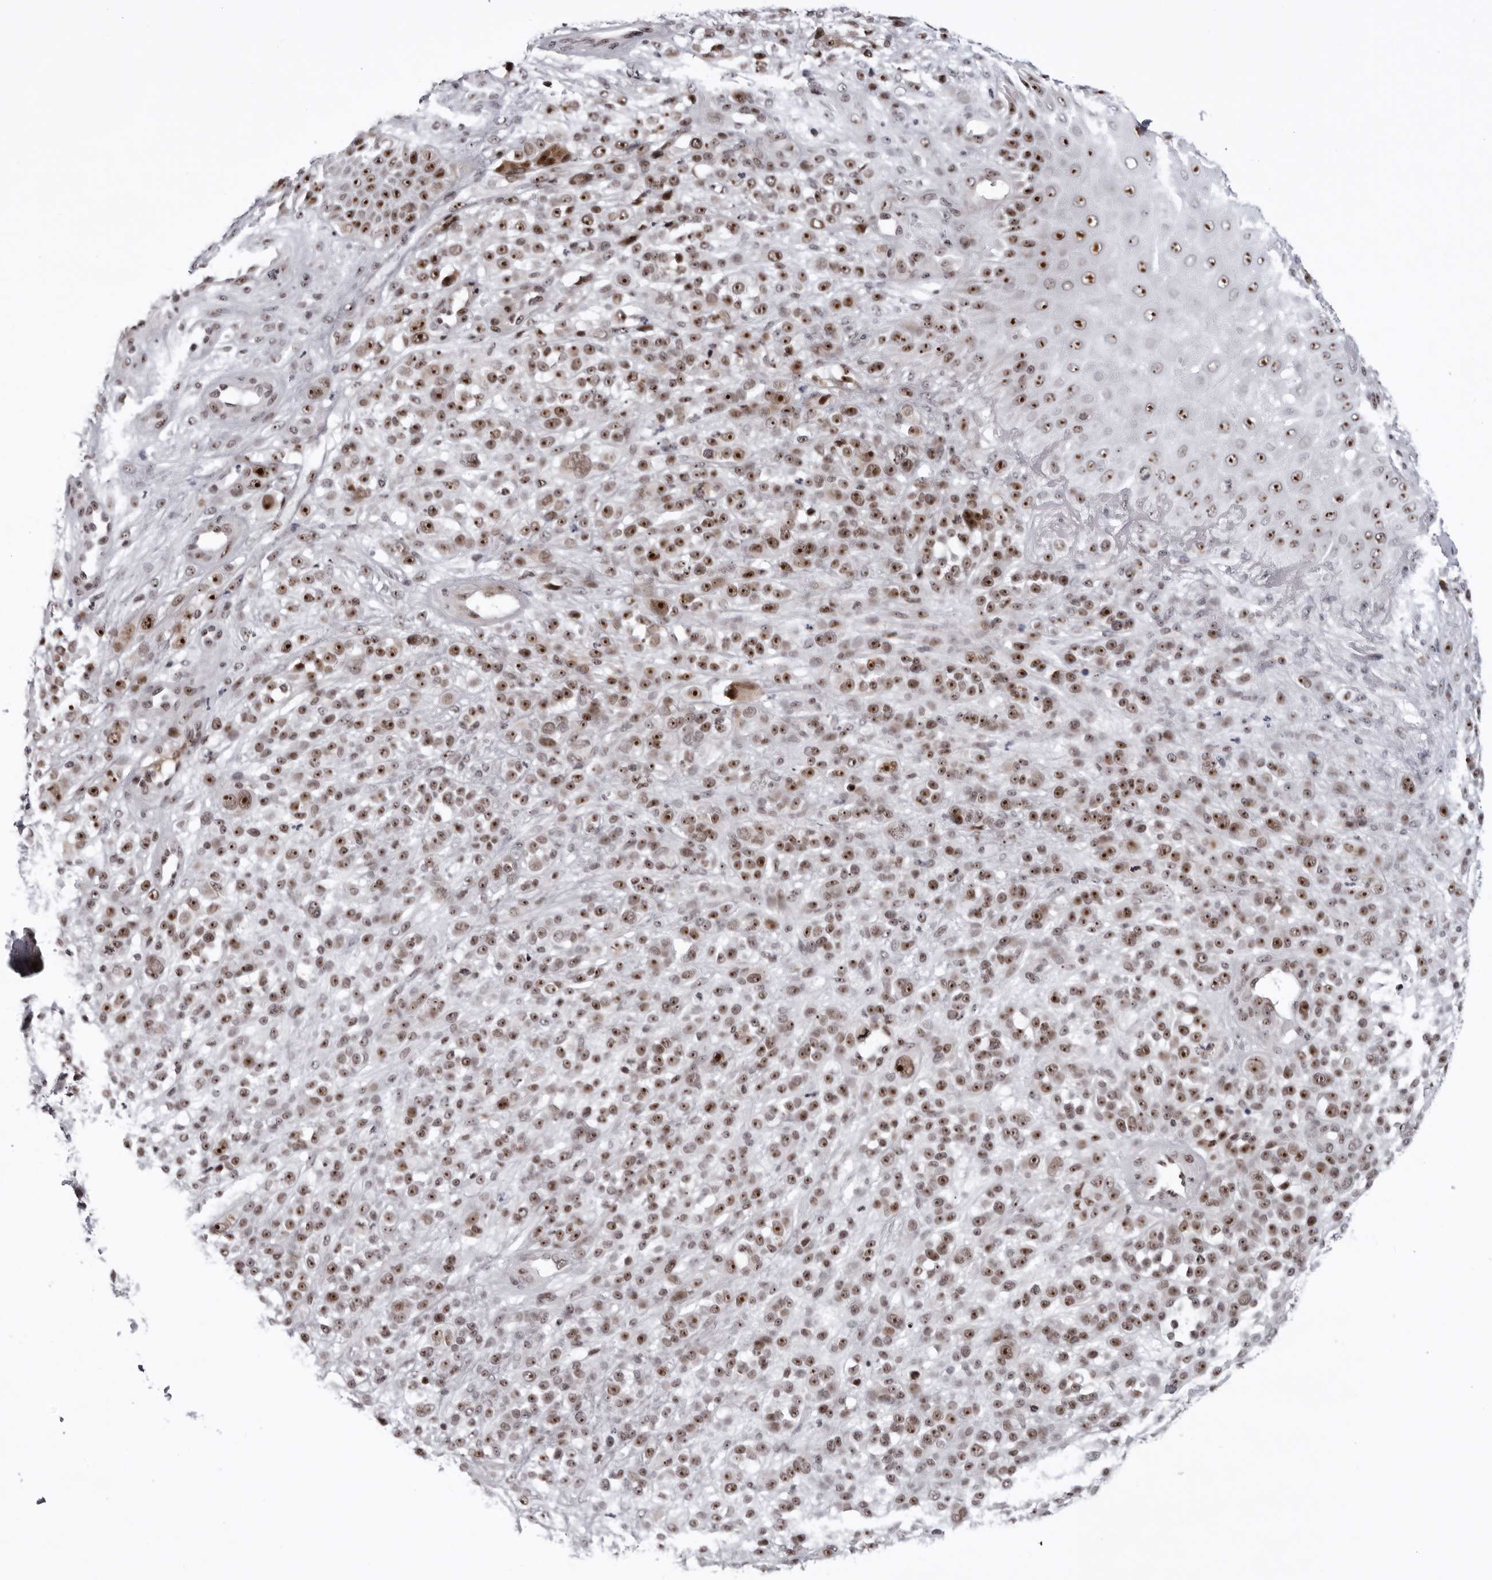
{"staining": {"intensity": "strong", "quantity": ">75%", "location": "nuclear"}, "tissue": "melanoma", "cell_type": "Tumor cells", "image_type": "cancer", "snomed": [{"axis": "morphology", "description": "Malignant melanoma, NOS"}, {"axis": "topography", "description": "Skin"}], "caption": "Human melanoma stained with a protein marker reveals strong staining in tumor cells.", "gene": "EXOSC10", "patient": {"sex": "female", "age": 55}}